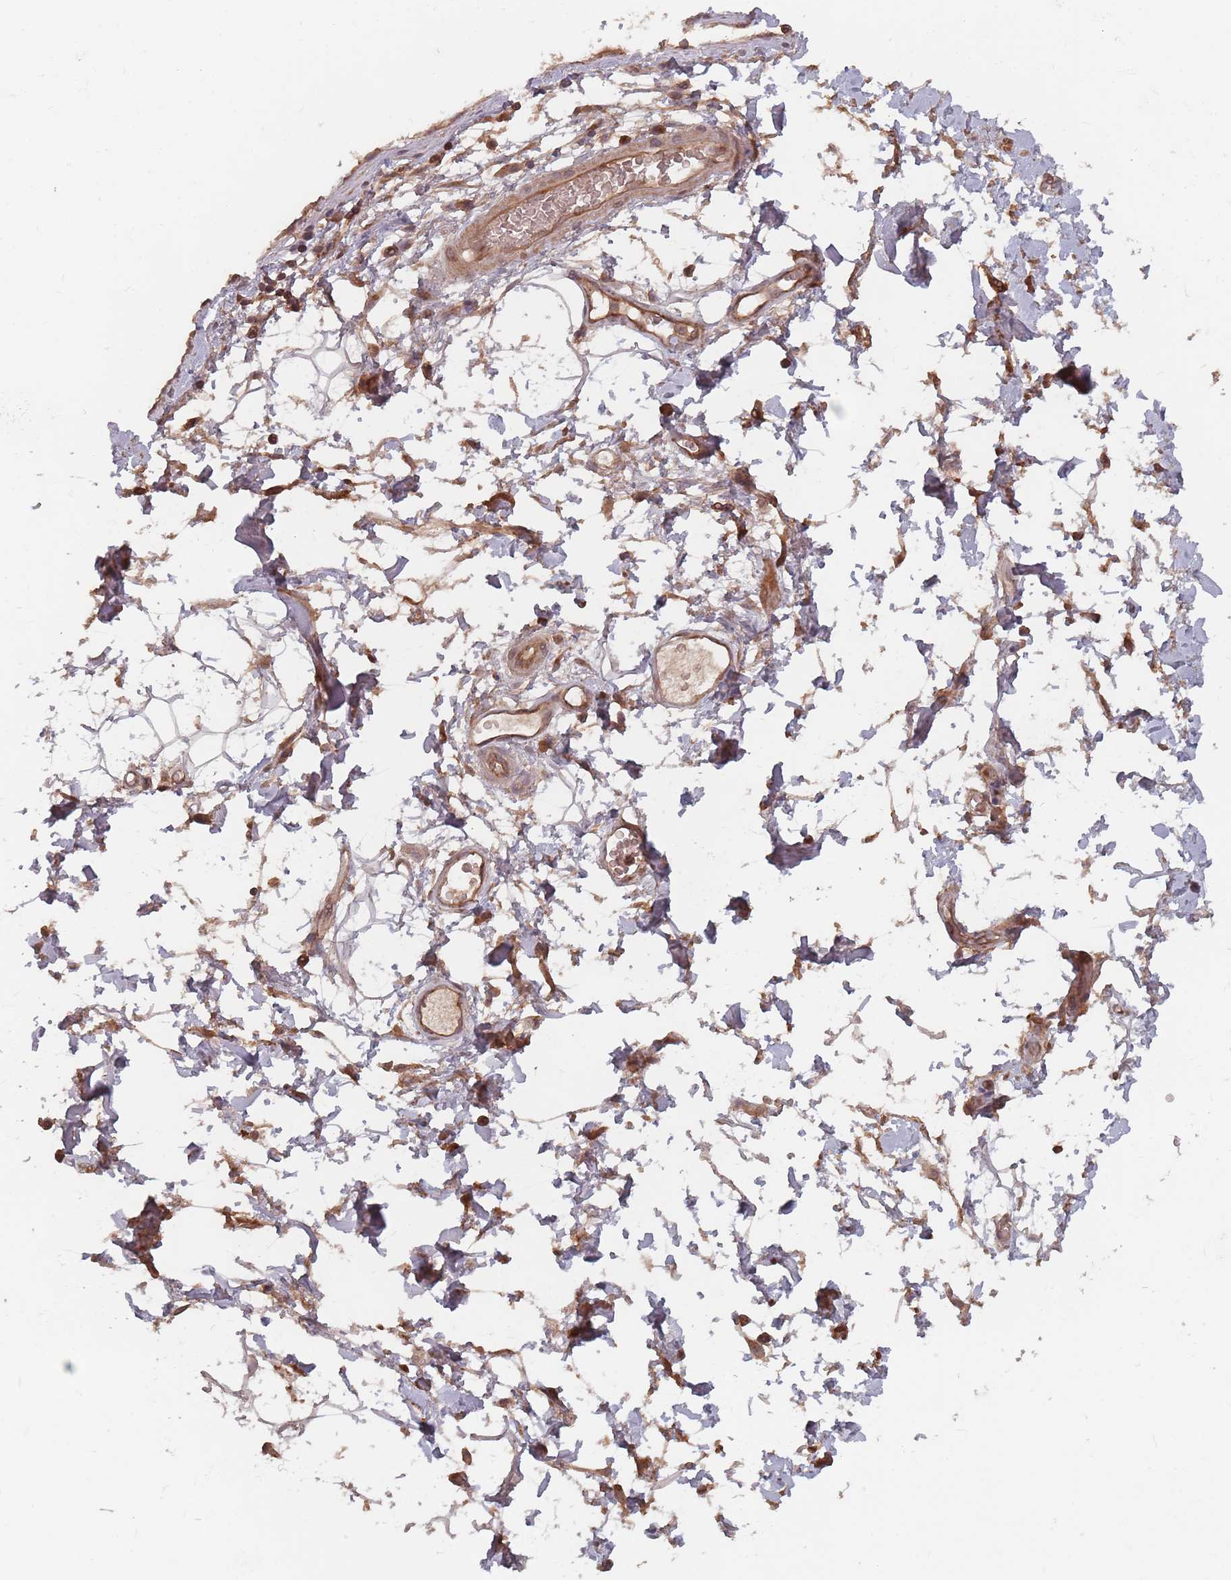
{"staining": {"intensity": "moderate", "quantity": ">75%", "location": "cytoplasmic/membranous"}, "tissue": "adipose tissue", "cell_type": "Adipocytes", "image_type": "normal", "snomed": [{"axis": "morphology", "description": "Normal tissue, NOS"}, {"axis": "morphology", "description": "Adenocarcinoma, NOS"}, {"axis": "topography", "description": "Rectum"}, {"axis": "topography", "description": "Vagina"}, {"axis": "topography", "description": "Peripheral nerve tissue"}], "caption": "This is a micrograph of immunohistochemistry staining of unremarkable adipose tissue, which shows moderate expression in the cytoplasmic/membranous of adipocytes.", "gene": "C3orf14", "patient": {"sex": "female", "age": 71}}